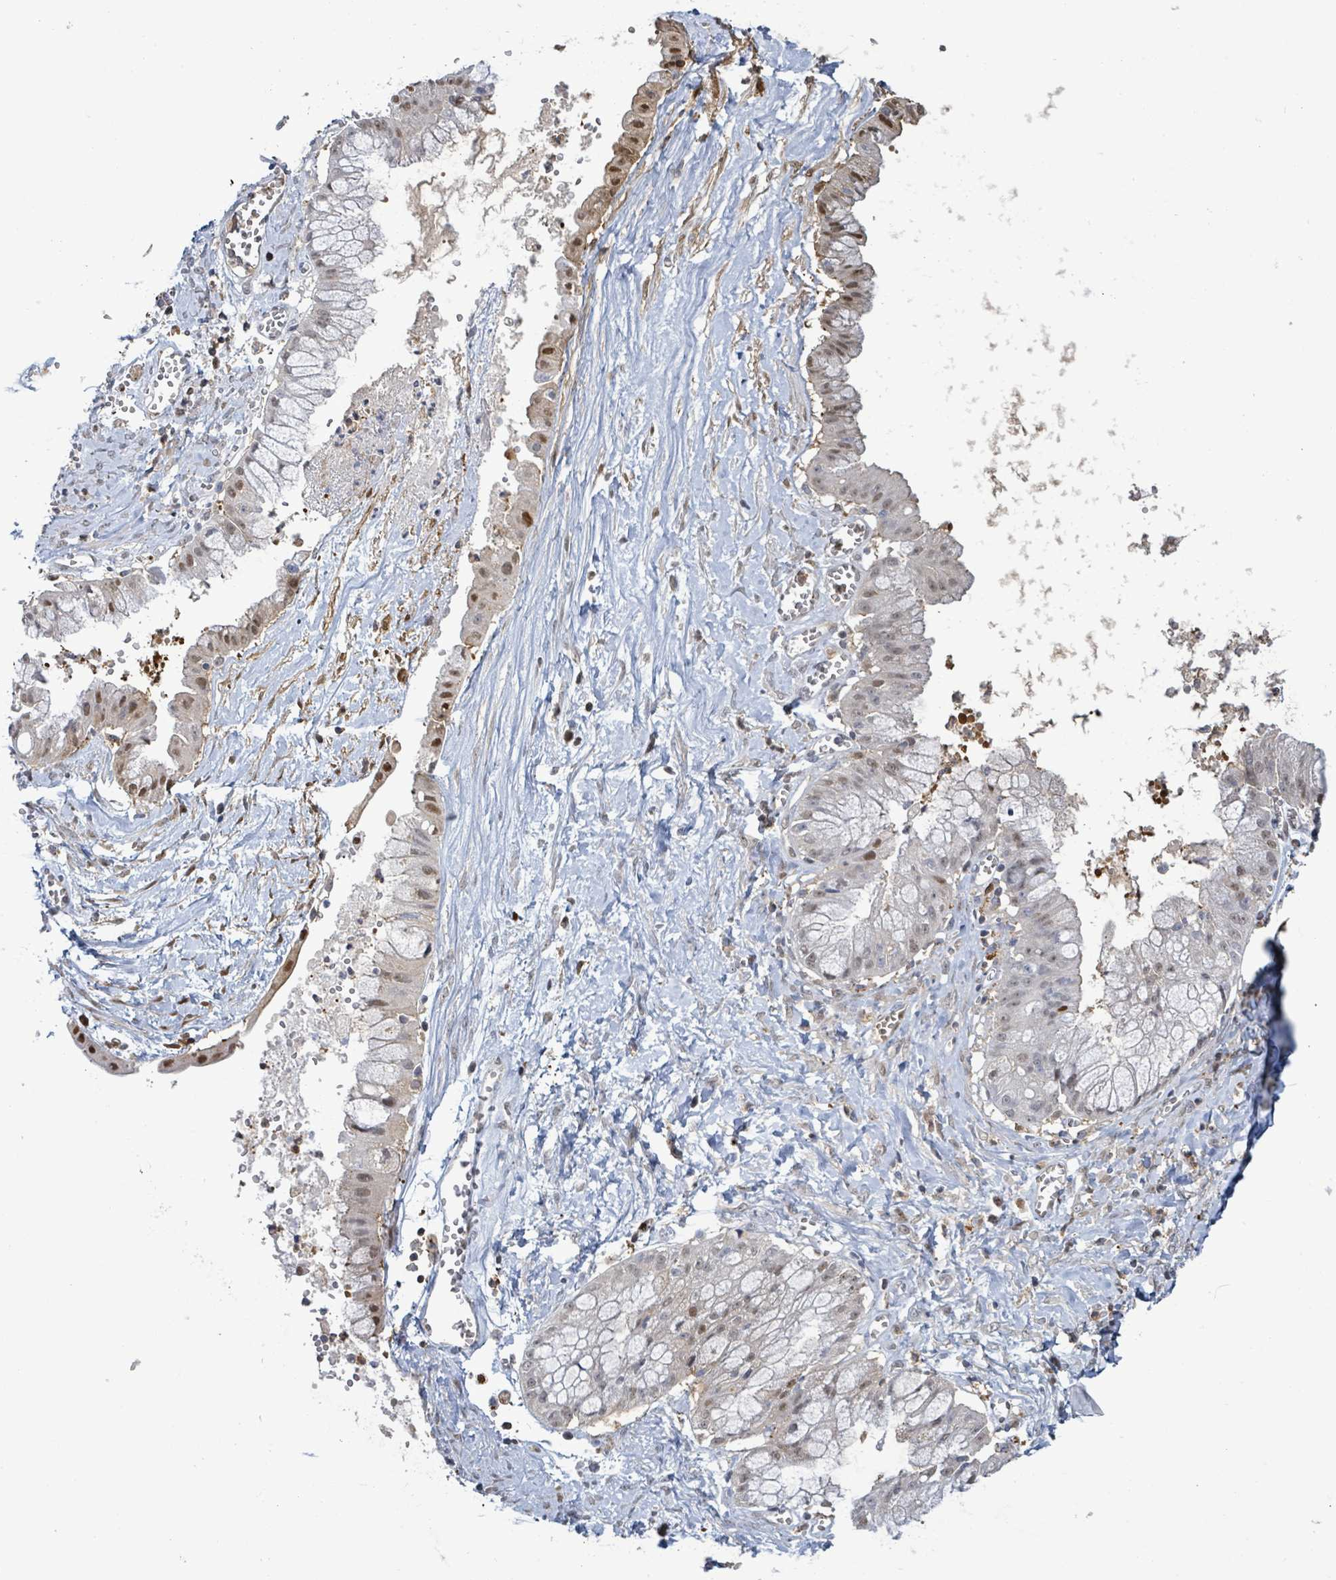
{"staining": {"intensity": "moderate", "quantity": "25%-75%", "location": "nuclear"}, "tissue": "ovarian cancer", "cell_type": "Tumor cells", "image_type": "cancer", "snomed": [{"axis": "morphology", "description": "Cystadenocarcinoma, mucinous, NOS"}, {"axis": "topography", "description": "Ovary"}], "caption": "Ovarian cancer tissue displays moderate nuclear staining in approximately 25%-75% of tumor cells", "gene": "PGAM1", "patient": {"sex": "female", "age": 70}}